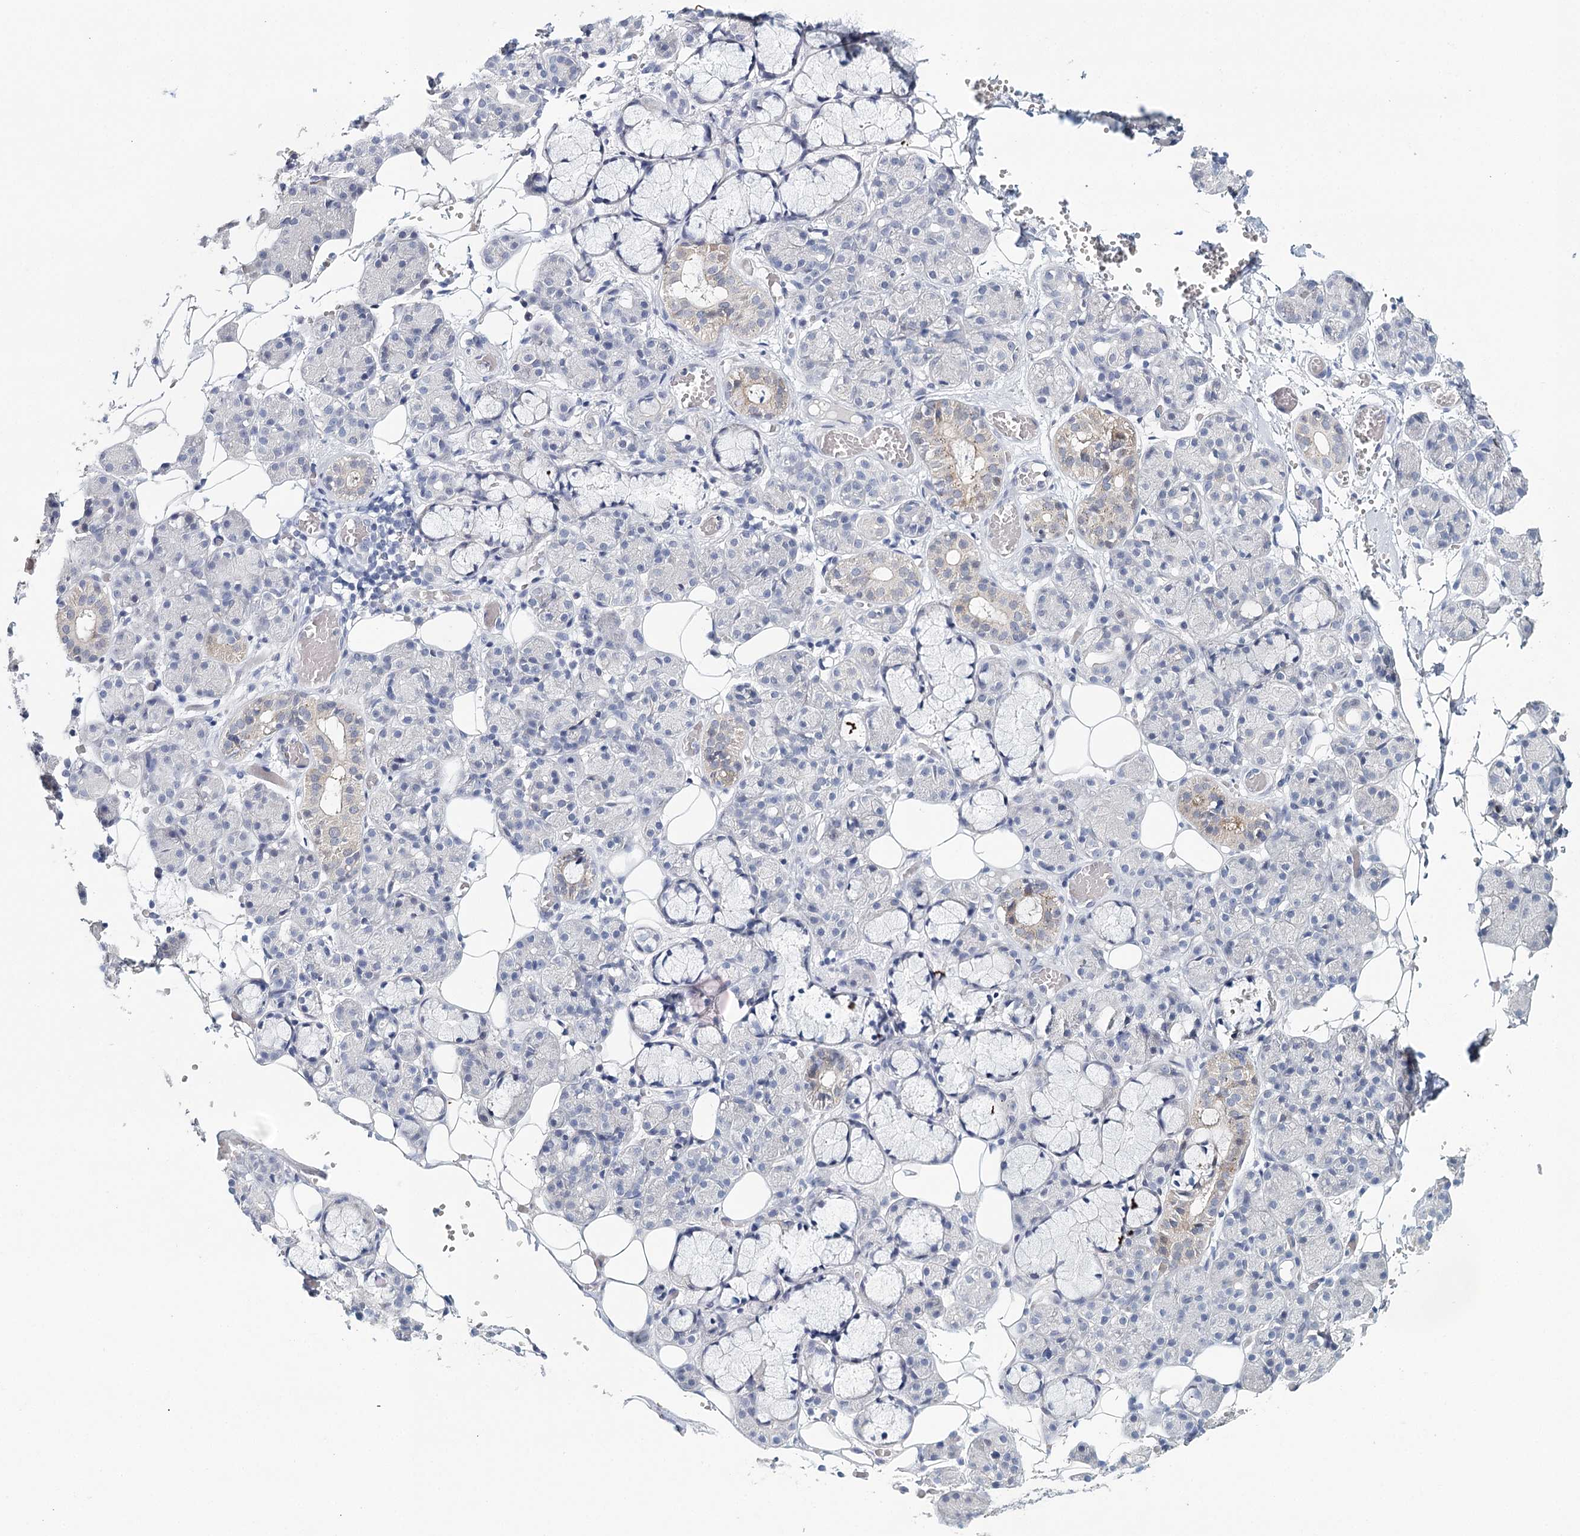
{"staining": {"intensity": "weak", "quantity": "<25%", "location": "cytoplasmic/membranous"}, "tissue": "salivary gland", "cell_type": "Glandular cells", "image_type": "normal", "snomed": [{"axis": "morphology", "description": "Normal tissue, NOS"}, {"axis": "topography", "description": "Salivary gland"}], "caption": "Image shows no significant protein positivity in glandular cells of benign salivary gland.", "gene": "HSPA4L", "patient": {"sex": "male", "age": 63}}